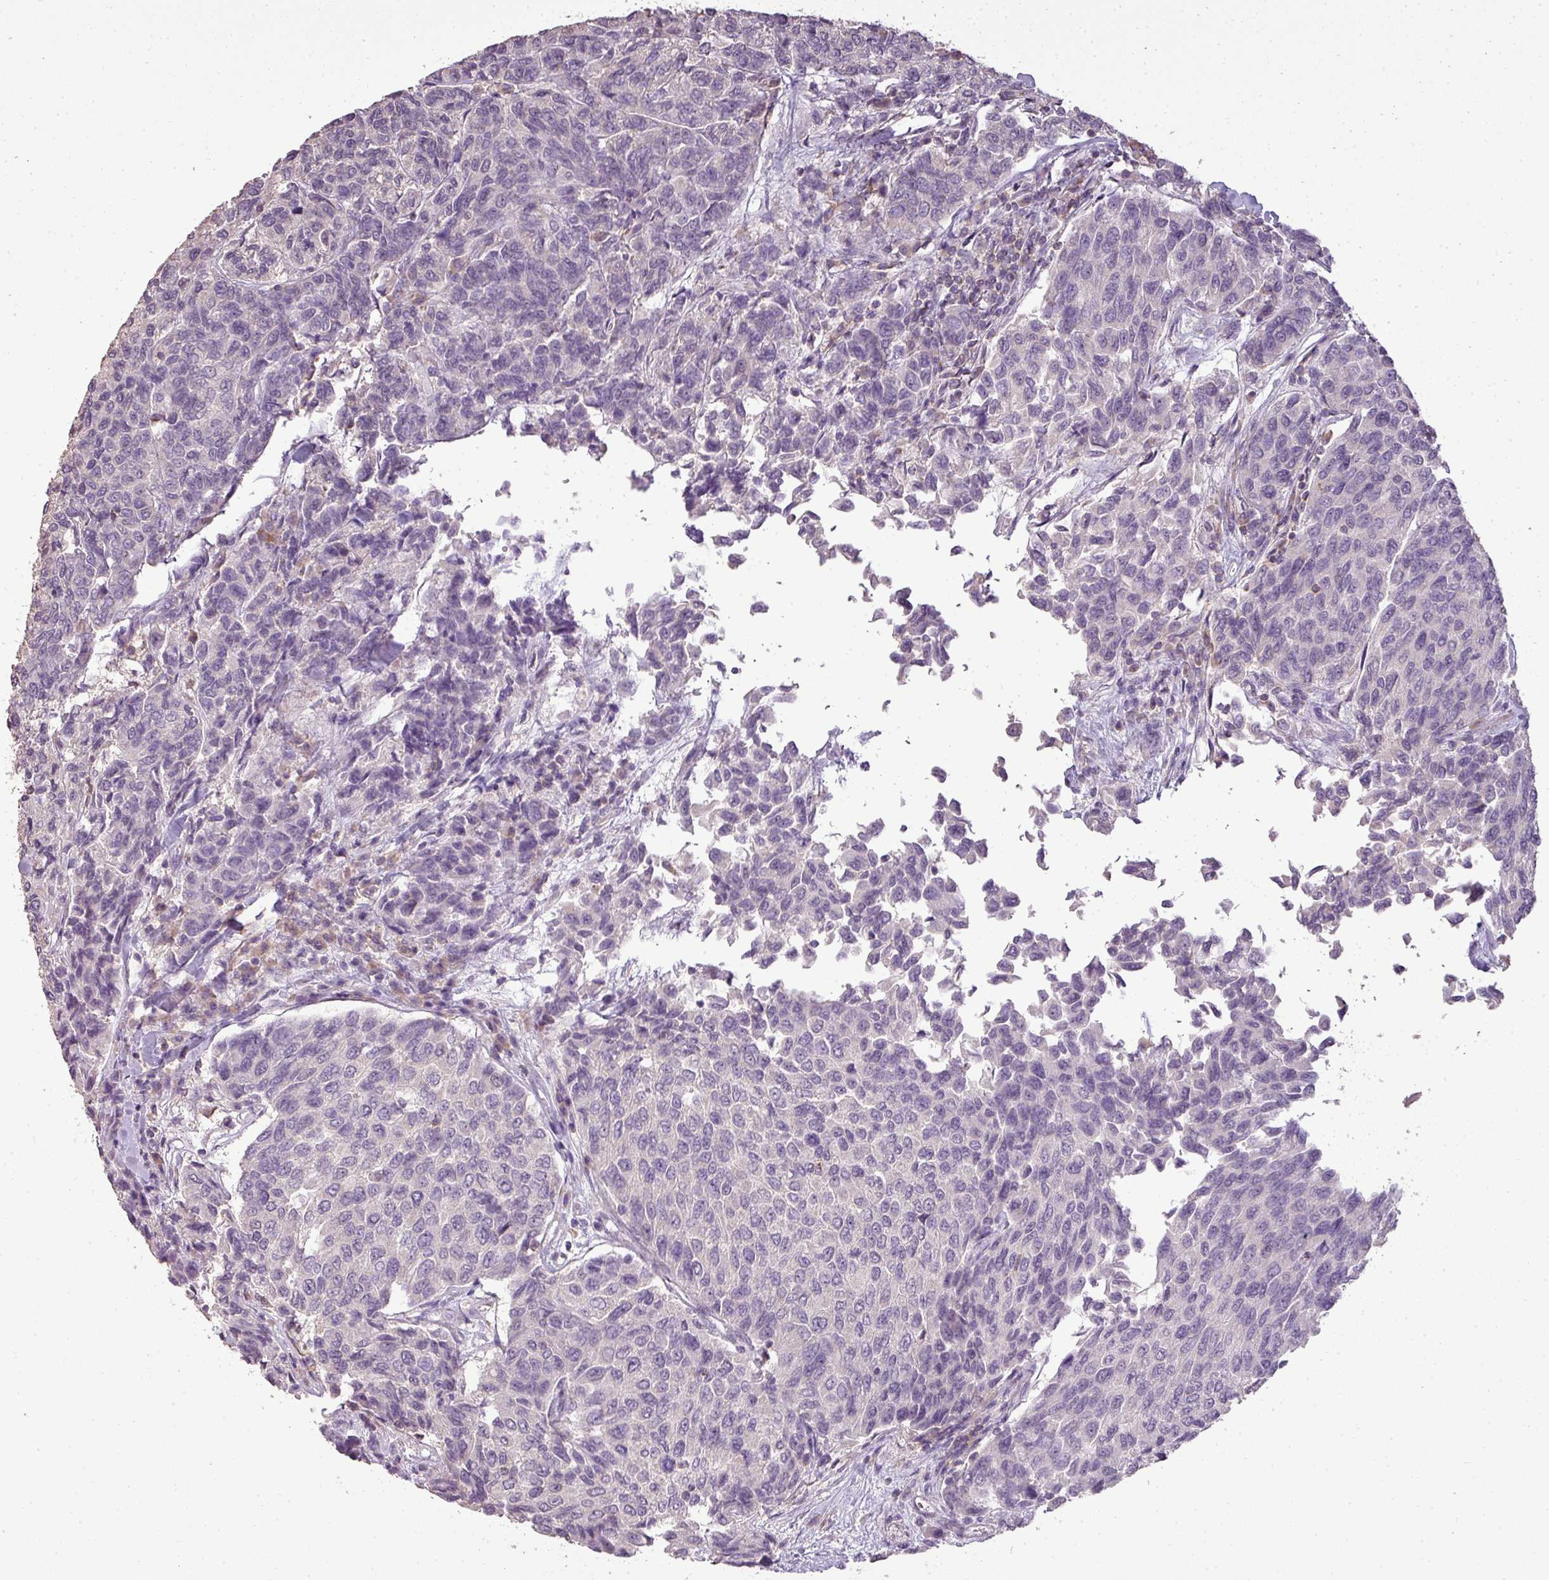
{"staining": {"intensity": "negative", "quantity": "none", "location": "none"}, "tissue": "breast cancer", "cell_type": "Tumor cells", "image_type": "cancer", "snomed": [{"axis": "morphology", "description": "Duct carcinoma"}, {"axis": "topography", "description": "Breast"}], "caption": "Photomicrograph shows no protein positivity in tumor cells of breast cancer tissue. (Immunohistochemistry (ihc), brightfield microscopy, high magnification).", "gene": "LY9", "patient": {"sex": "female", "age": 55}}